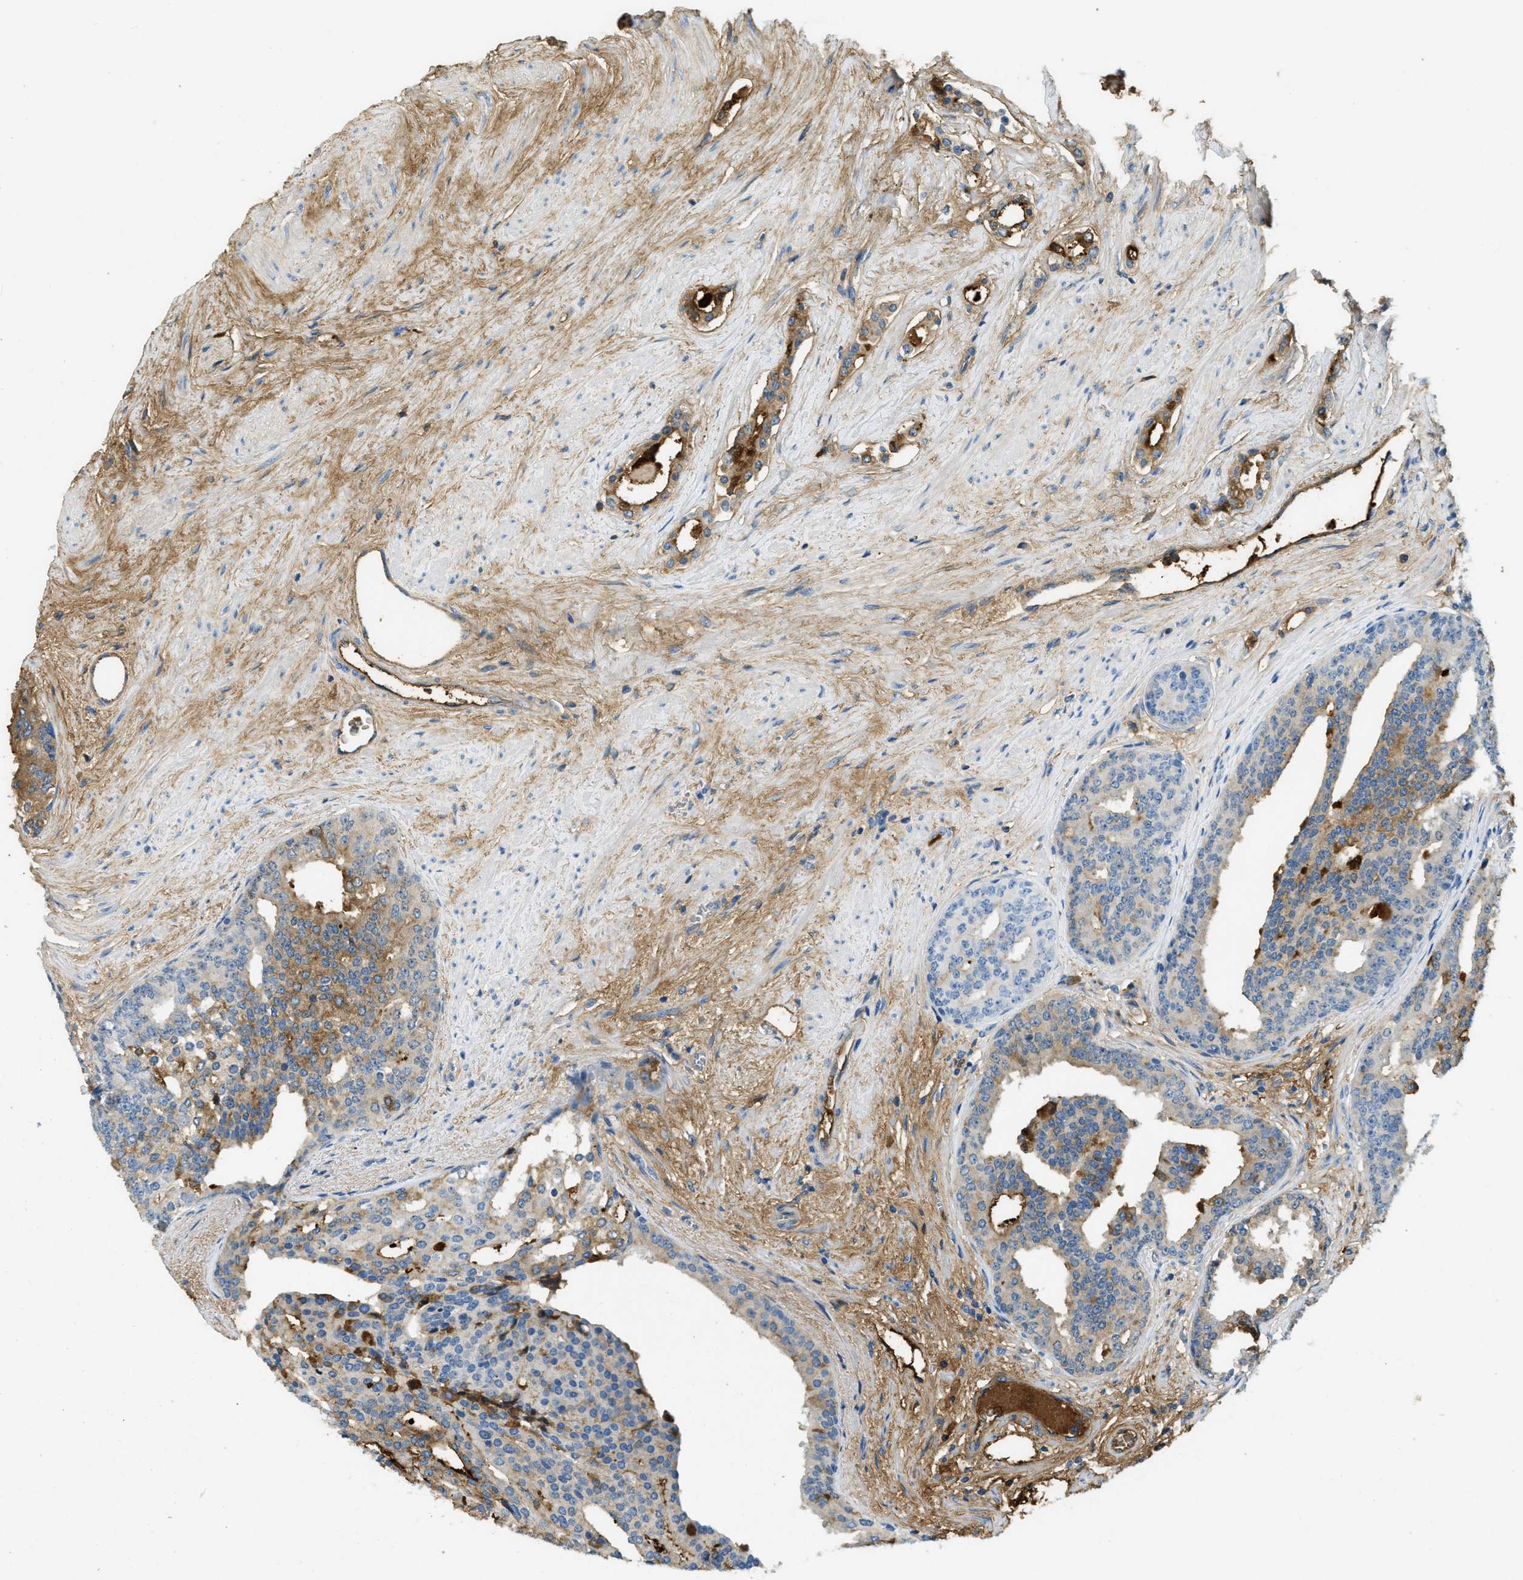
{"staining": {"intensity": "moderate", "quantity": "25%-75%", "location": "cytoplasmic/membranous,nuclear"}, "tissue": "prostate cancer", "cell_type": "Tumor cells", "image_type": "cancer", "snomed": [{"axis": "morphology", "description": "Adenocarcinoma, High grade"}, {"axis": "topography", "description": "Prostate"}], "caption": "Prostate cancer was stained to show a protein in brown. There is medium levels of moderate cytoplasmic/membranous and nuclear positivity in approximately 25%-75% of tumor cells.", "gene": "PRTN3", "patient": {"sex": "male", "age": 71}}